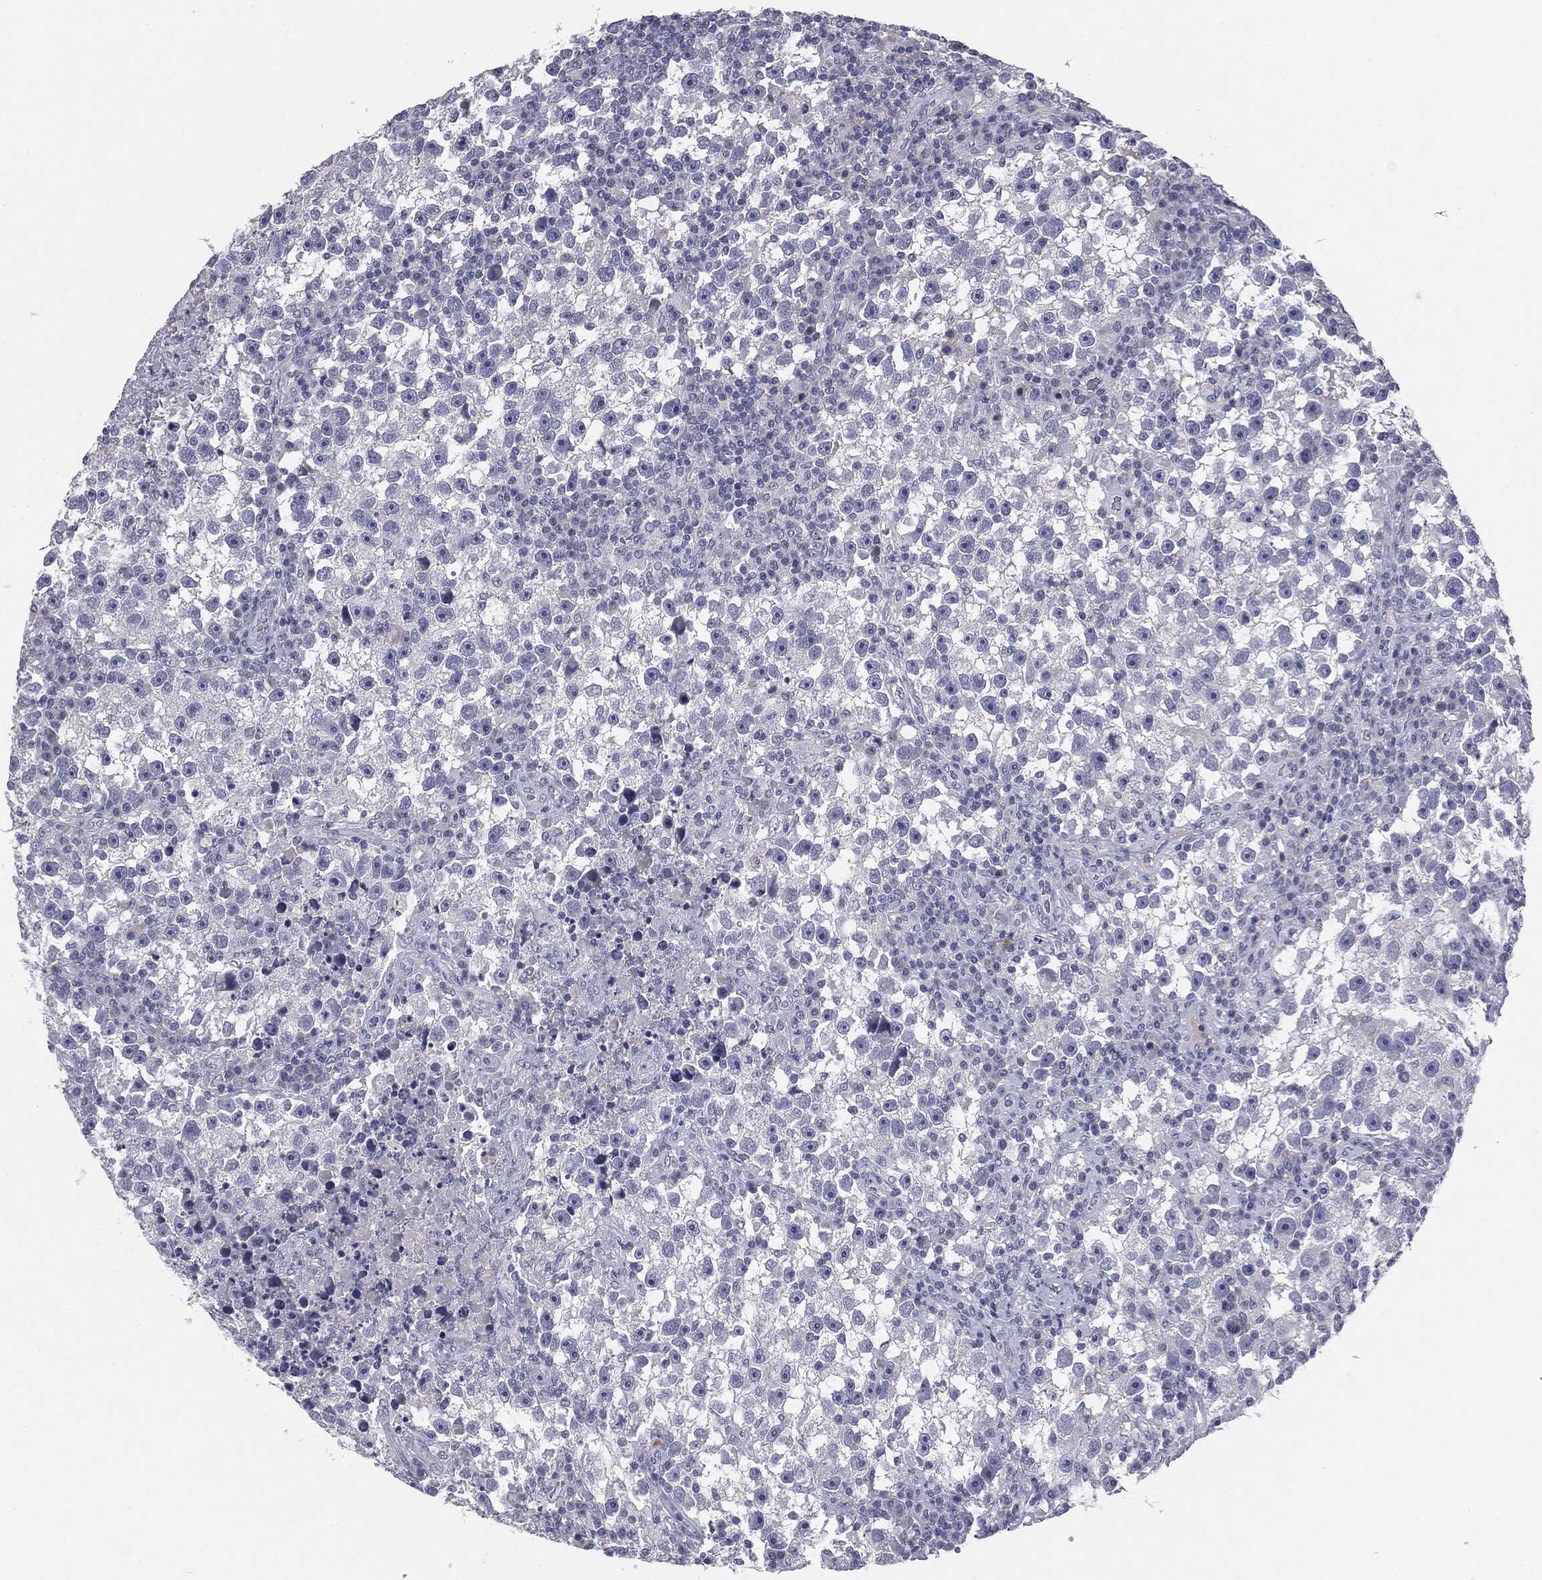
{"staining": {"intensity": "negative", "quantity": "none", "location": "none"}, "tissue": "testis cancer", "cell_type": "Tumor cells", "image_type": "cancer", "snomed": [{"axis": "morphology", "description": "Seminoma, NOS"}, {"axis": "topography", "description": "Testis"}], "caption": "Immunohistochemistry (IHC) of testis cancer shows no expression in tumor cells. Brightfield microscopy of immunohistochemistry (IHC) stained with DAB (brown) and hematoxylin (blue), captured at high magnification.", "gene": "MUC1", "patient": {"sex": "male", "age": 47}}